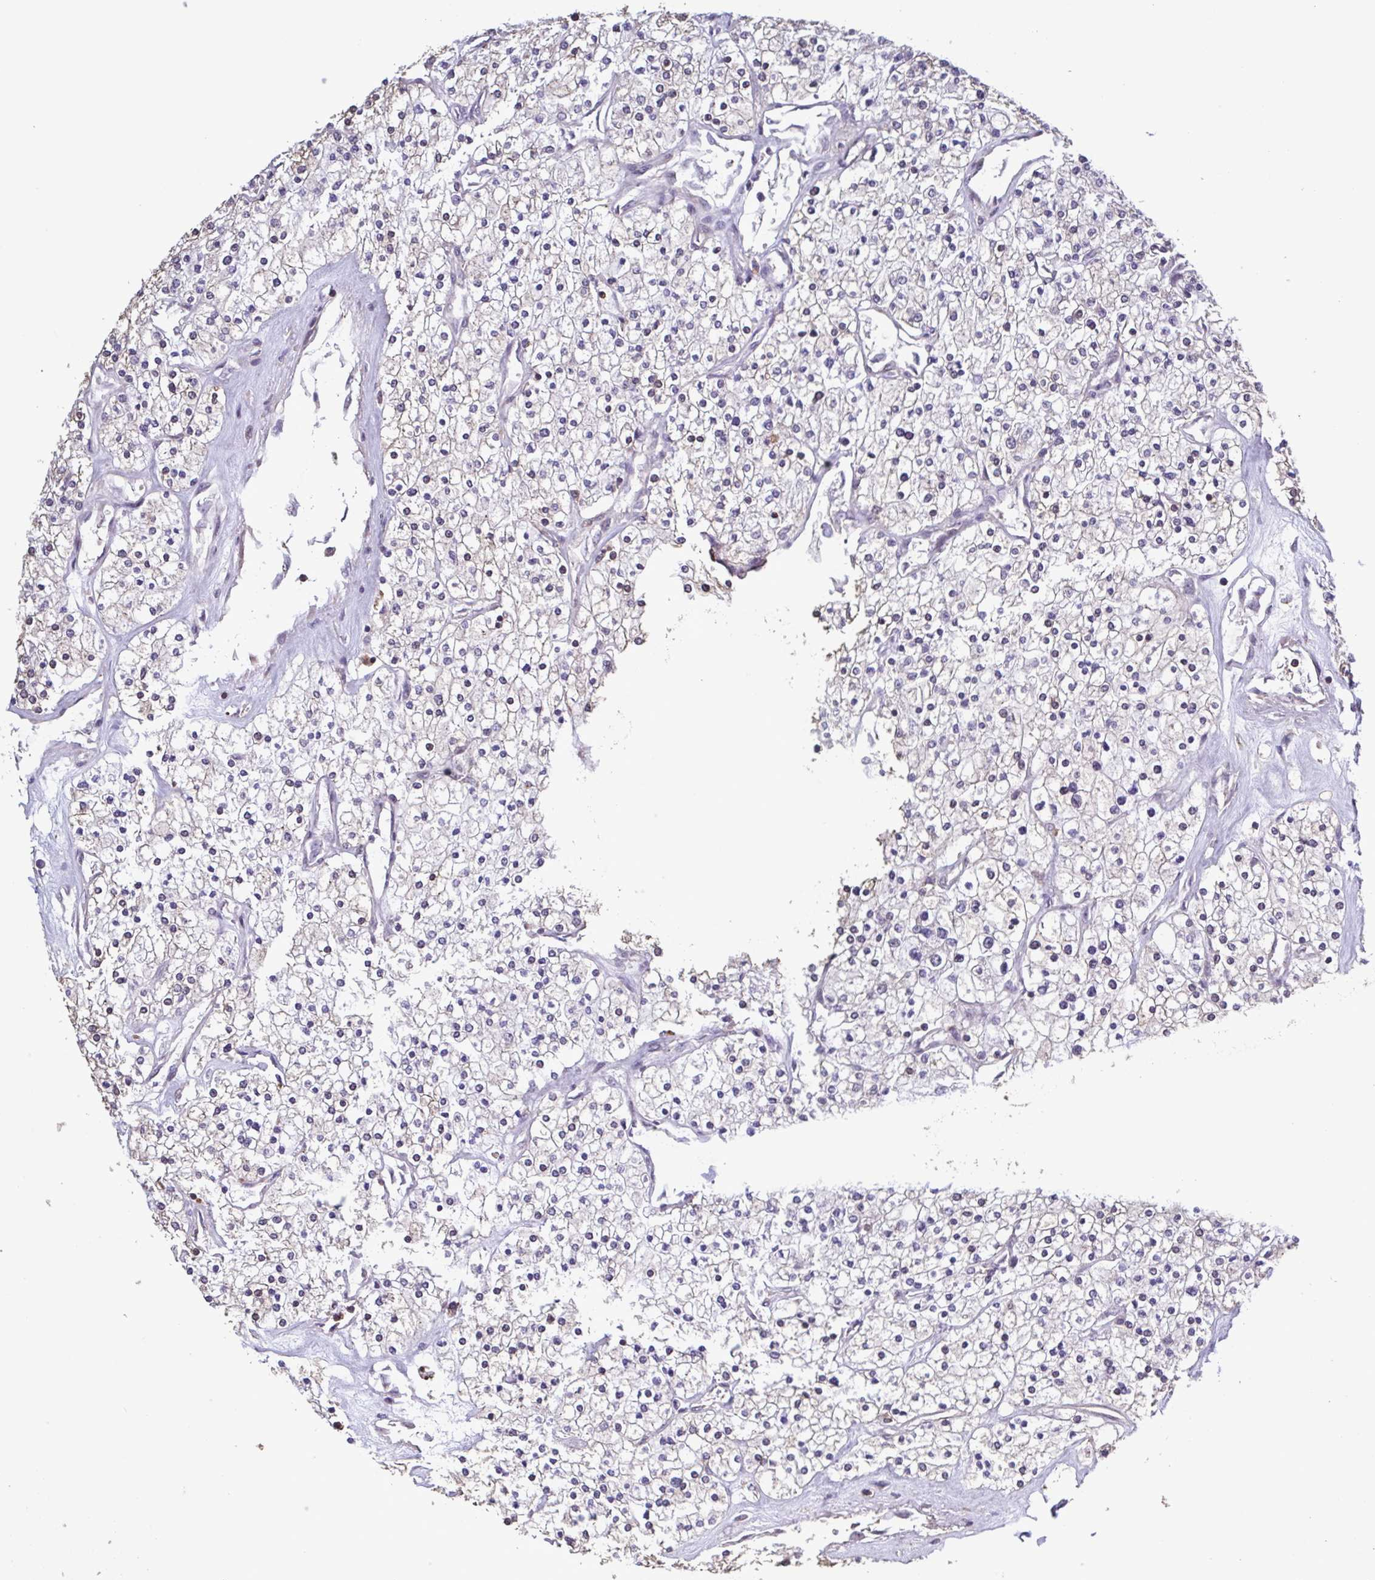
{"staining": {"intensity": "negative", "quantity": "none", "location": "none"}, "tissue": "renal cancer", "cell_type": "Tumor cells", "image_type": "cancer", "snomed": [{"axis": "morphology", "description": "Adenocarcinoma, NOS"}, {"axis": "topography", "description": "Kidney"}], "caption": "The photomicrograph exhibits no staining of tumor cells in renal cancer (adenocarcinoma).", "gene": "ZNF200", "patient": {"sex": "male", "age": 80}}